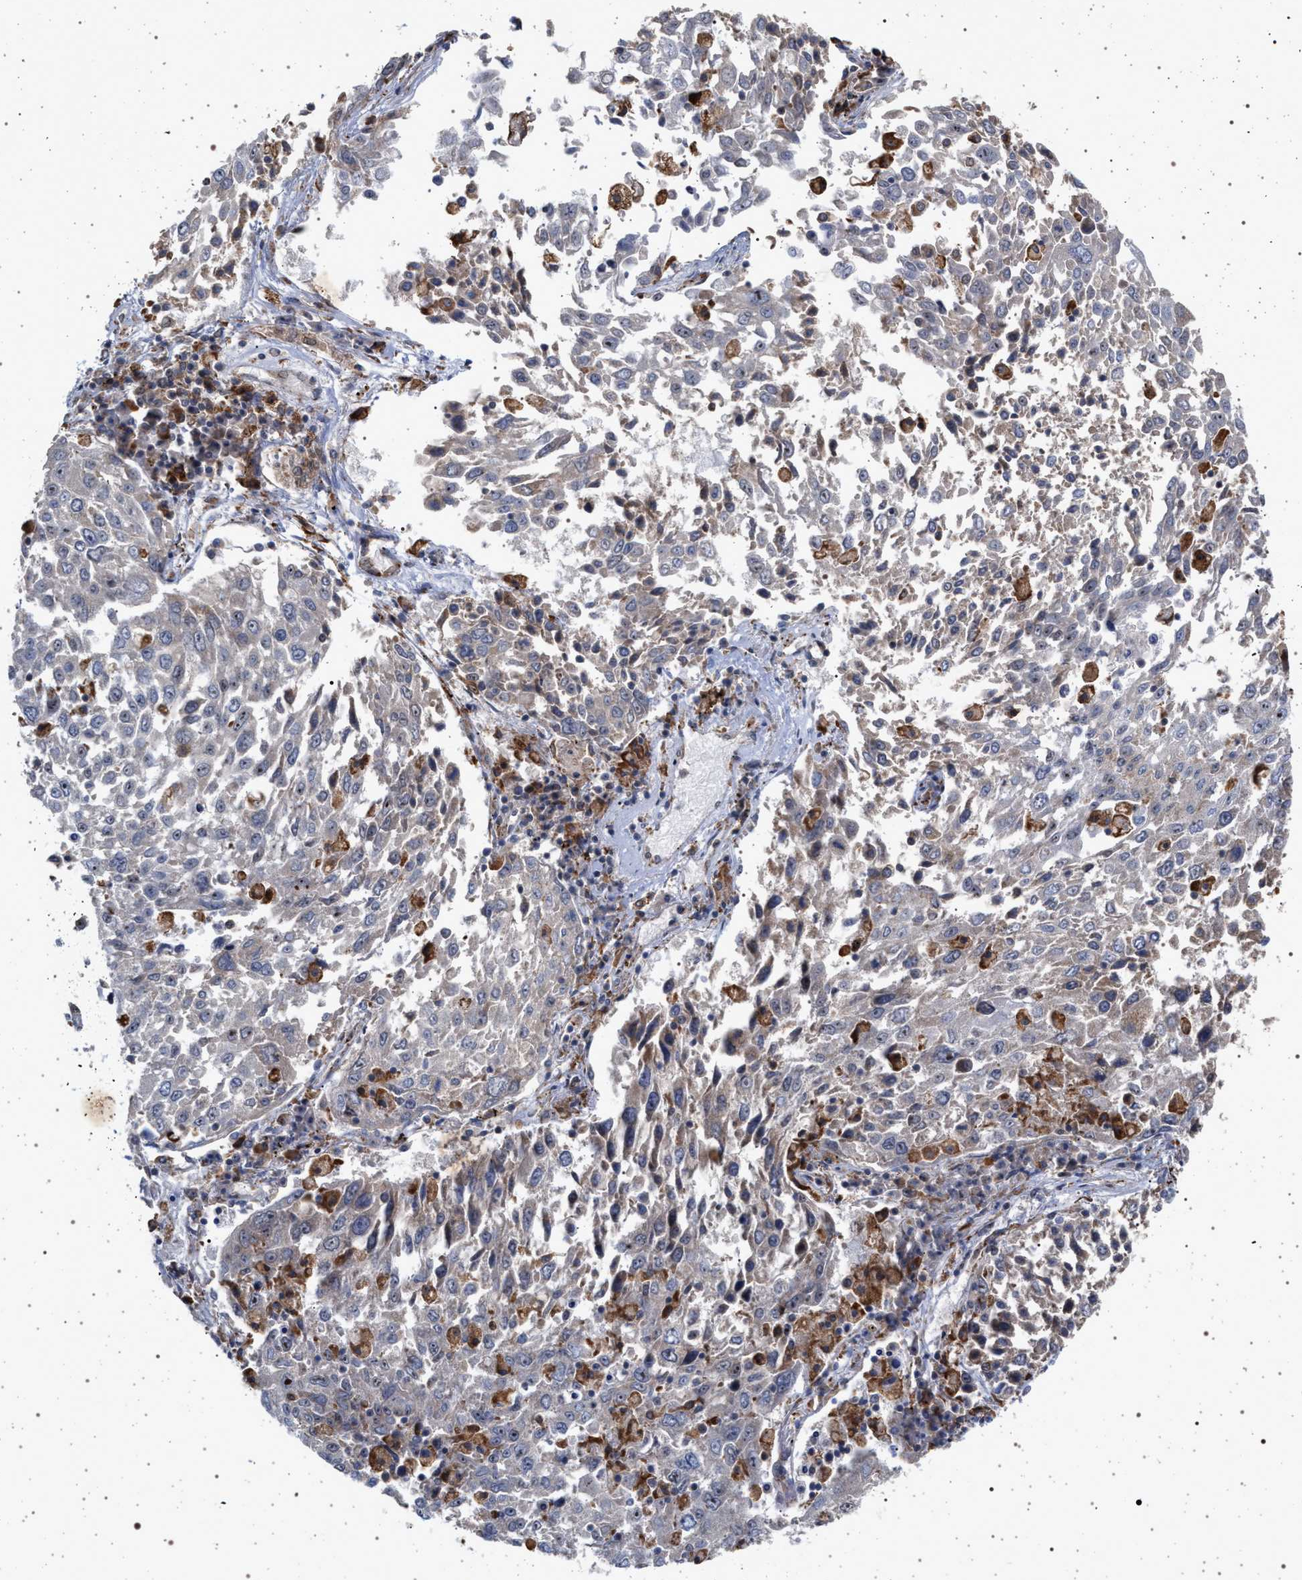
{"staining": {"intensity": "moderate", "quantity": "25%-75%", "location": "nuclear"}, "tissue": "lung cancer", "cell_type": "Tumor cells", "image_type": "cancer", "snomed": [{"axis": "morphology", "description": "Squamous cell carcinoma, NOS"}, {"axis": "topography", "description": "Lung"}], "caption": "IHC staining of lung cancer, which shows medium levels of moderate nuclear staining in about 25%-75% of tumor cells indicating moderate nuclear protein staining. The staining was performed using DAB (brown) for protein detection and nuclei were counterstained in hematoxylin (blue).", "gene": "ELAC2", "patient": {"sex": "male", "age": 65}}